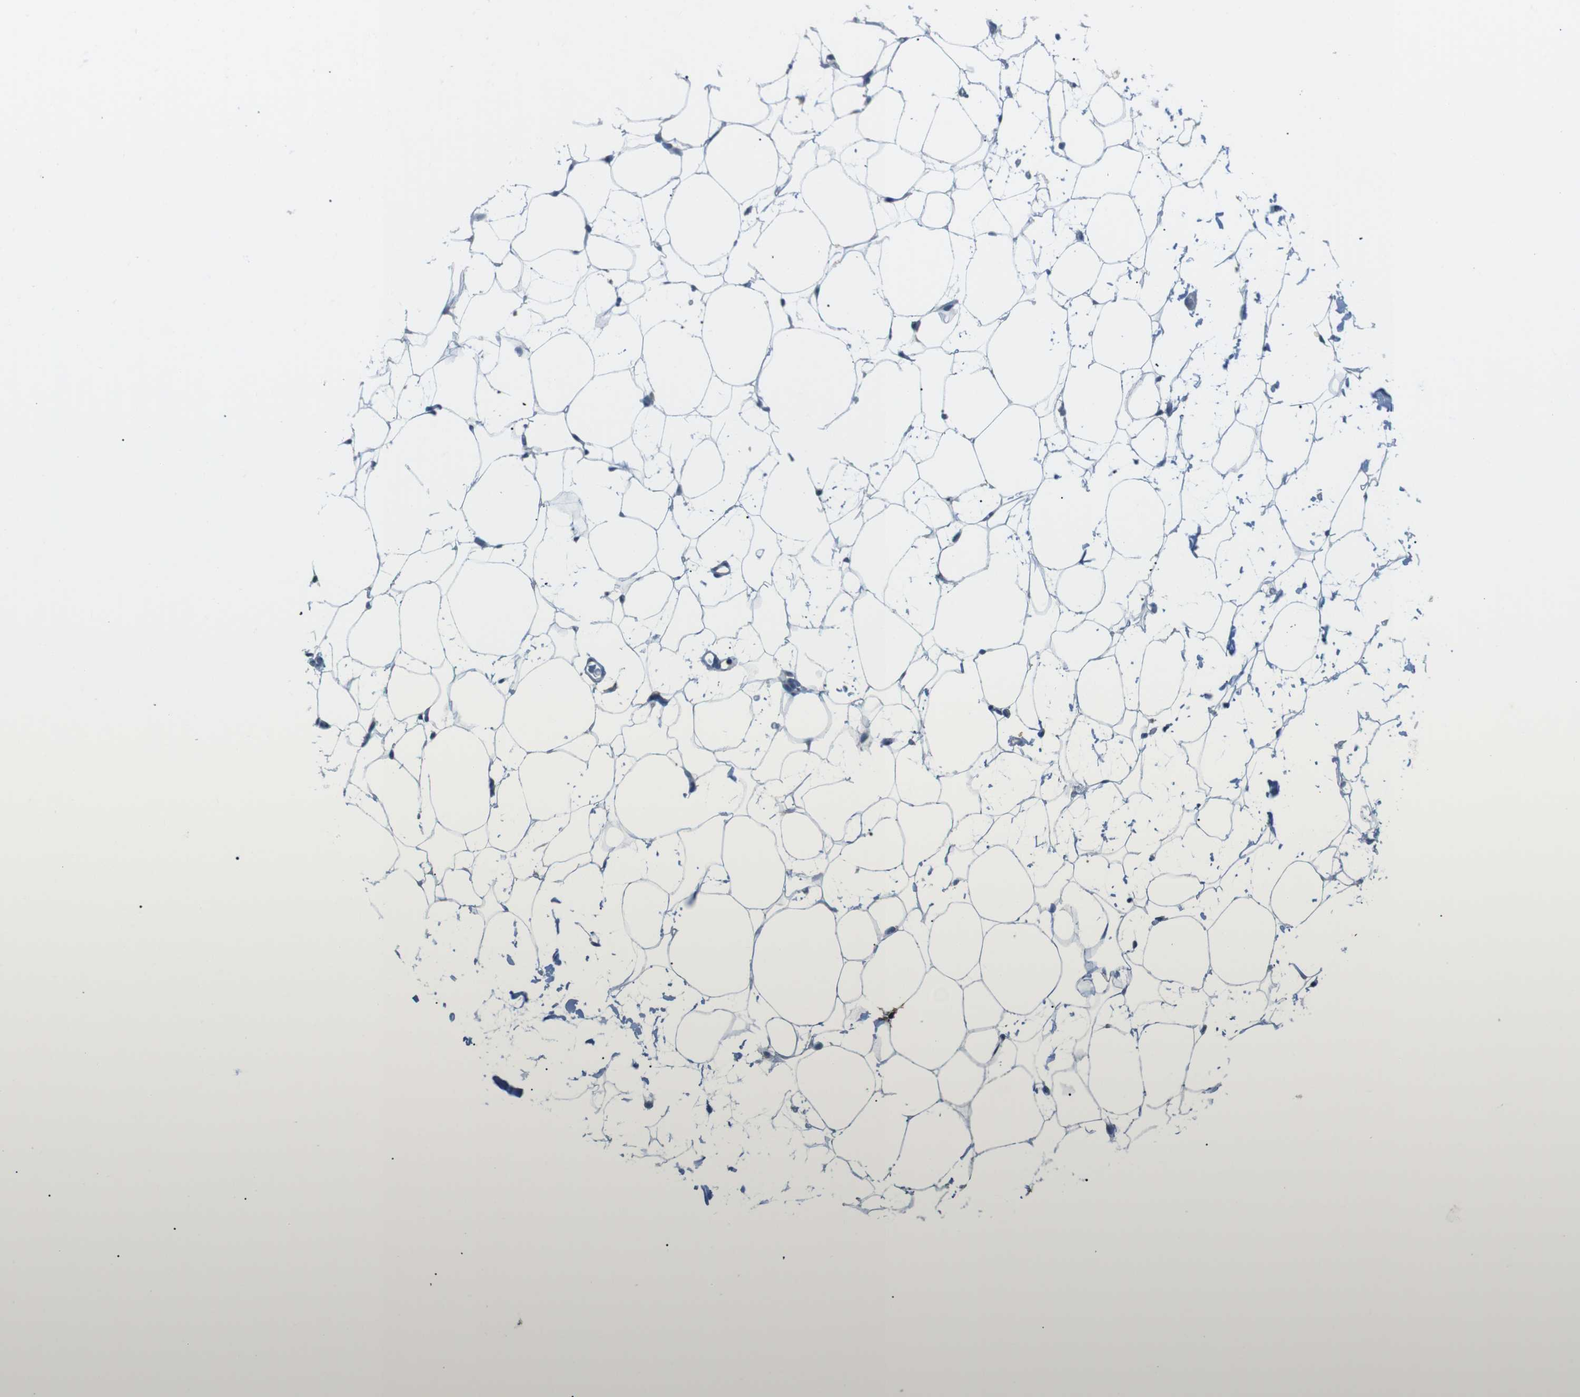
{"staining": {"intensity": "negative", "quantity": "none", "location": "none"}, "tissue": "adipose tissue", "cell_type": "Adipocytes", "image_type": "normal", "snomed": [{"axis": "morphology", "description": "Normal tissue, NOS"}, {"axis": "topography", "description": "Breast"}, {"axis": "topography", "description": "Soft tissue"}], "caption": "Adipocytes show no significant positivity in unremarkable adipose tissue. Brightfield microscopy of immunohistochemistry (IHC) stained with DAB (brown) and hematoxylin (blue), captured at high magnification.", "gene": "FCRLA", "patient": {"sex": "female", "age": 75}}